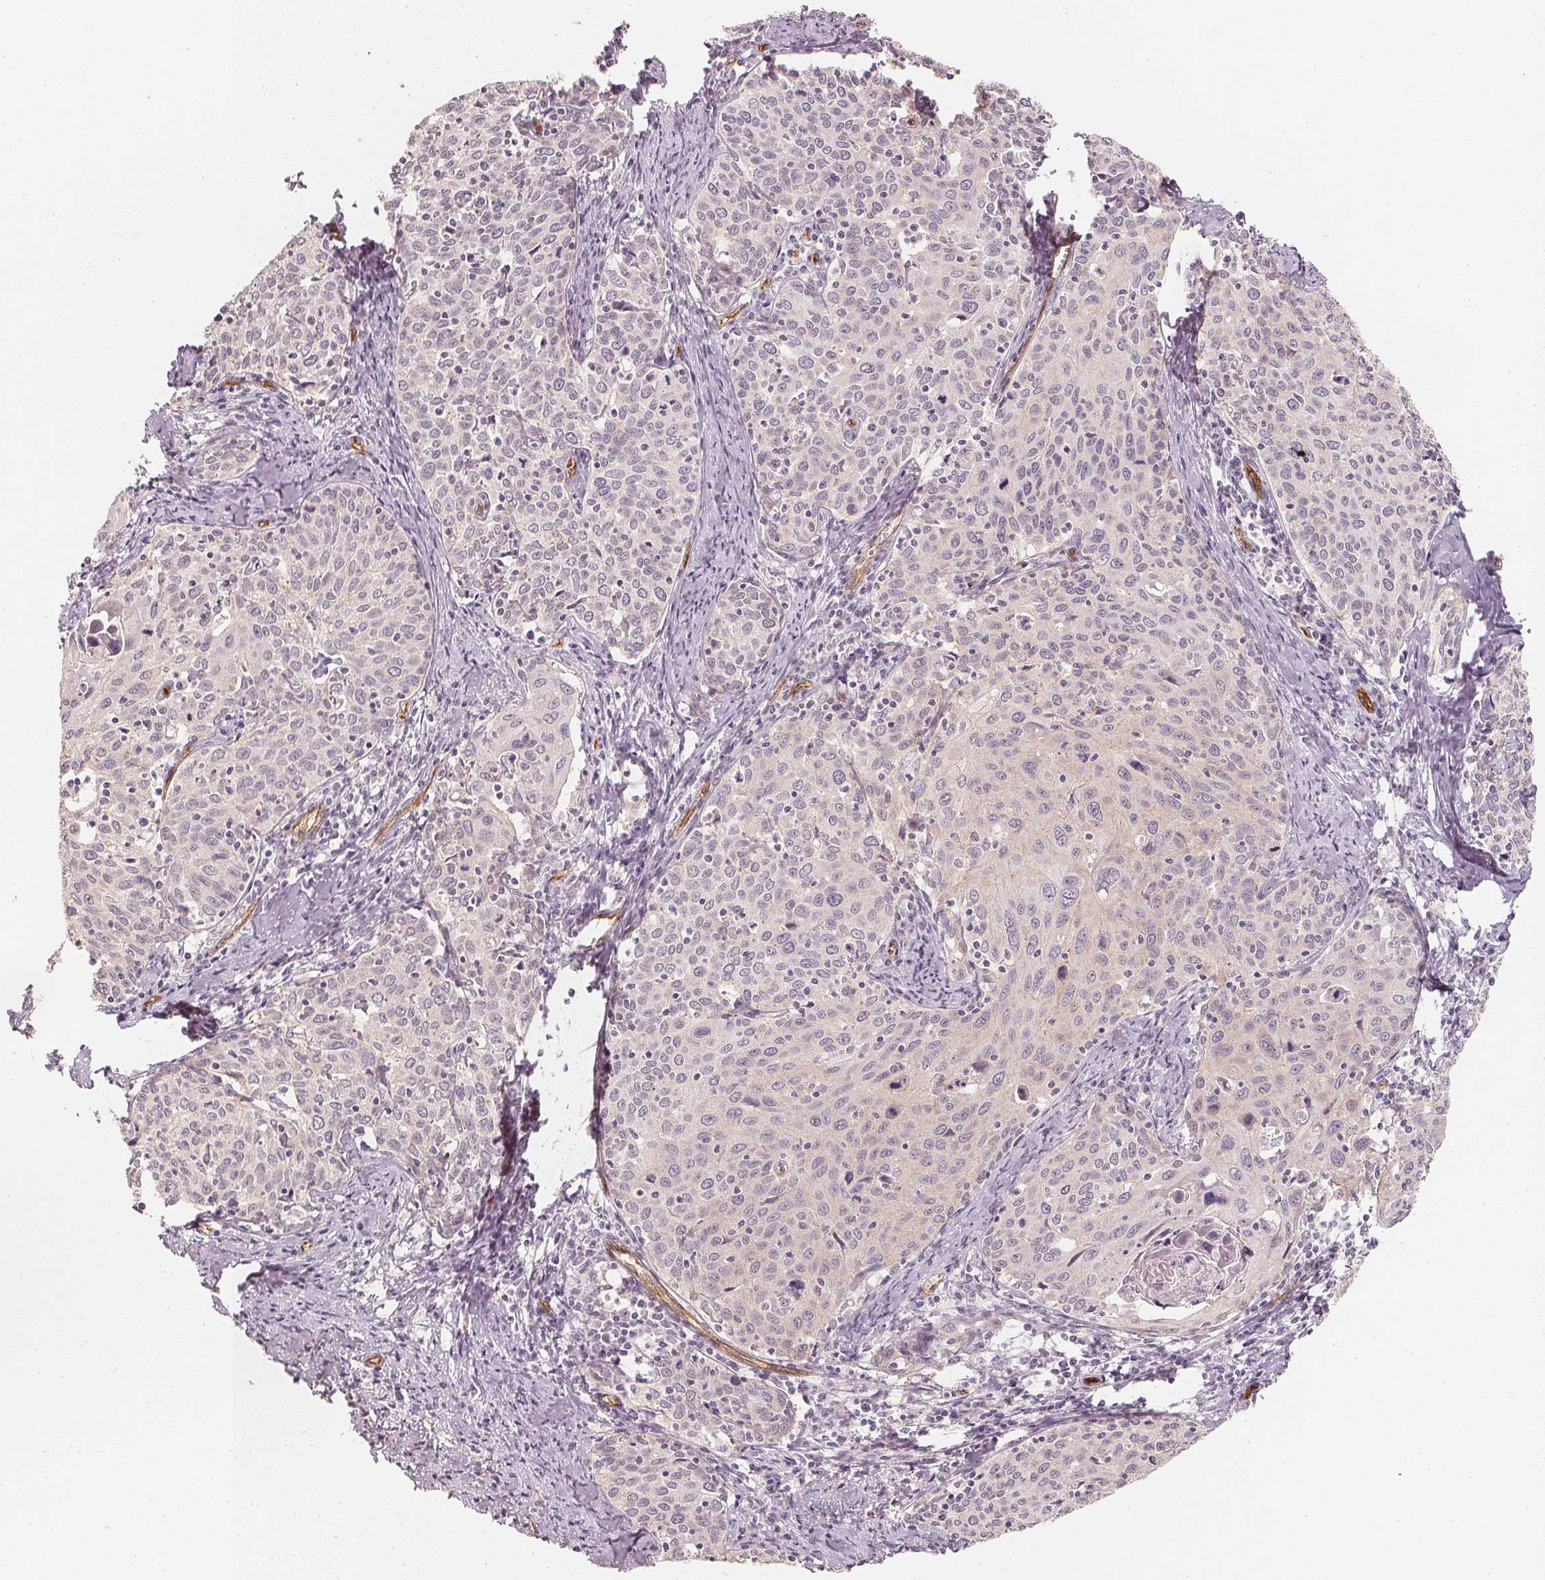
{"staining": {"intensity": "negative", "quantity": "none", "location": "none"}, "tissue": "cervical cancer", "cell_type": "Tumor cells", "image_type": "cancer", "snomed": [{"axis": "morphology", "description": "Squamous cell carcinoma, NOS"}, {"axis": "topography", "description": "Cervix"}], "caption": "High magnification brightfield microscopy of cervical cancer stained with DAB (3,3'-diaminobenzidine) (brown) and counterstained with hematoxylin (blue): tumor cells show no significant staining.", "gene": "CIB1", "patient": {"sex": "female", "age": 62}}